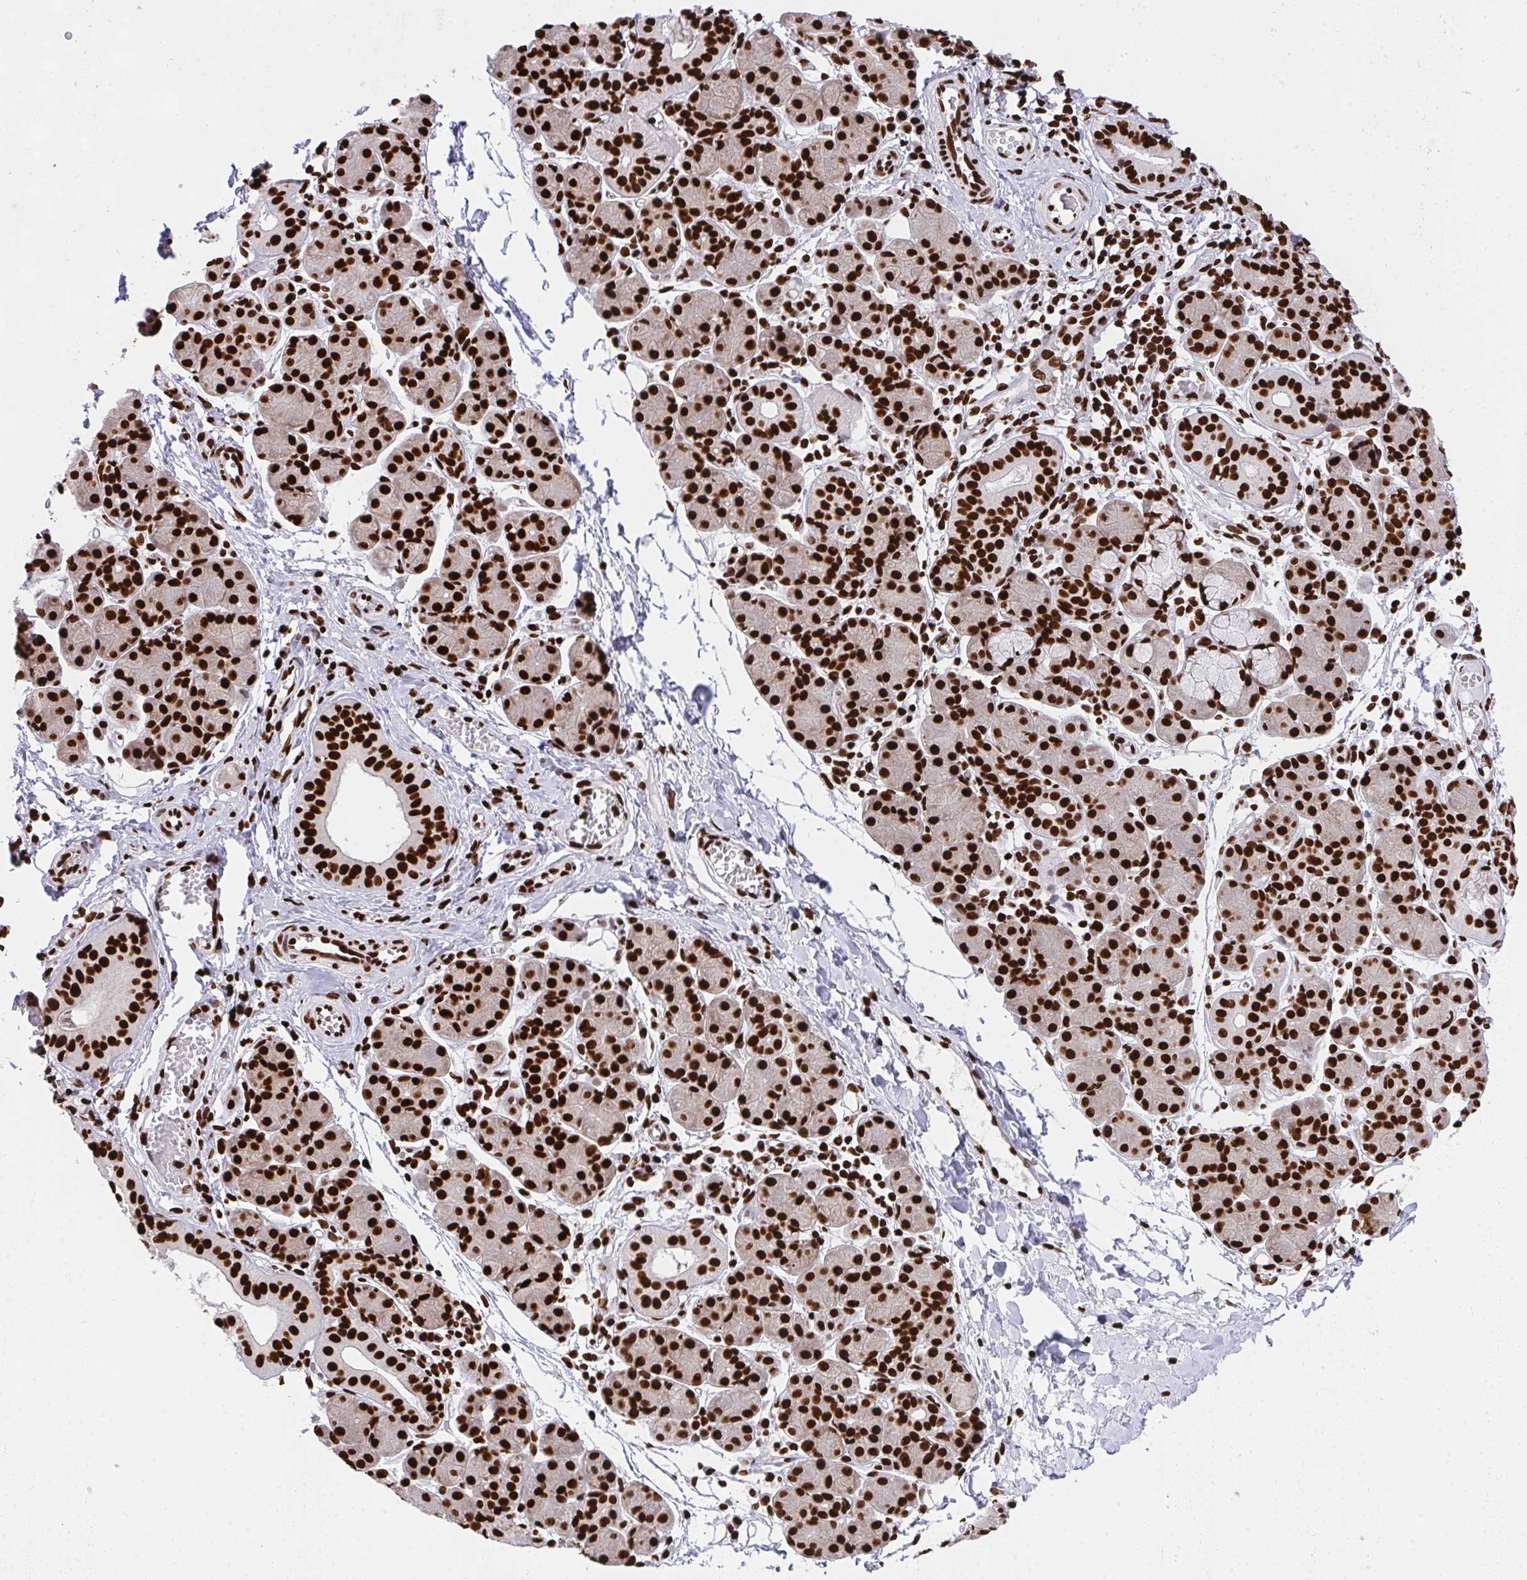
{"staining": {"intensity": "strong", "quantity": ">75%", "location": "nuclear"}, "tissue": "salivary gland", "cell_type": "Glandular cells", "image_type": "normal", "snomed": [{"axis": "morphology", "description": "Normal tissue, NOS"}, {"axis": "morphology", "description": "Inflammation, NOS"}, {"axis": "topography", "description": "Lymph node"}, {"axis": "topography", "description": "Salivary gland"}], "caption": "A brown stain labels strong nuclear positivity of a protein in glandular cells of normal human salivary gland. (IHC, brightfield microscopy, high magnification).", "gene": "HNRNPL", "patient": {"sex": "male", "age": 3}}